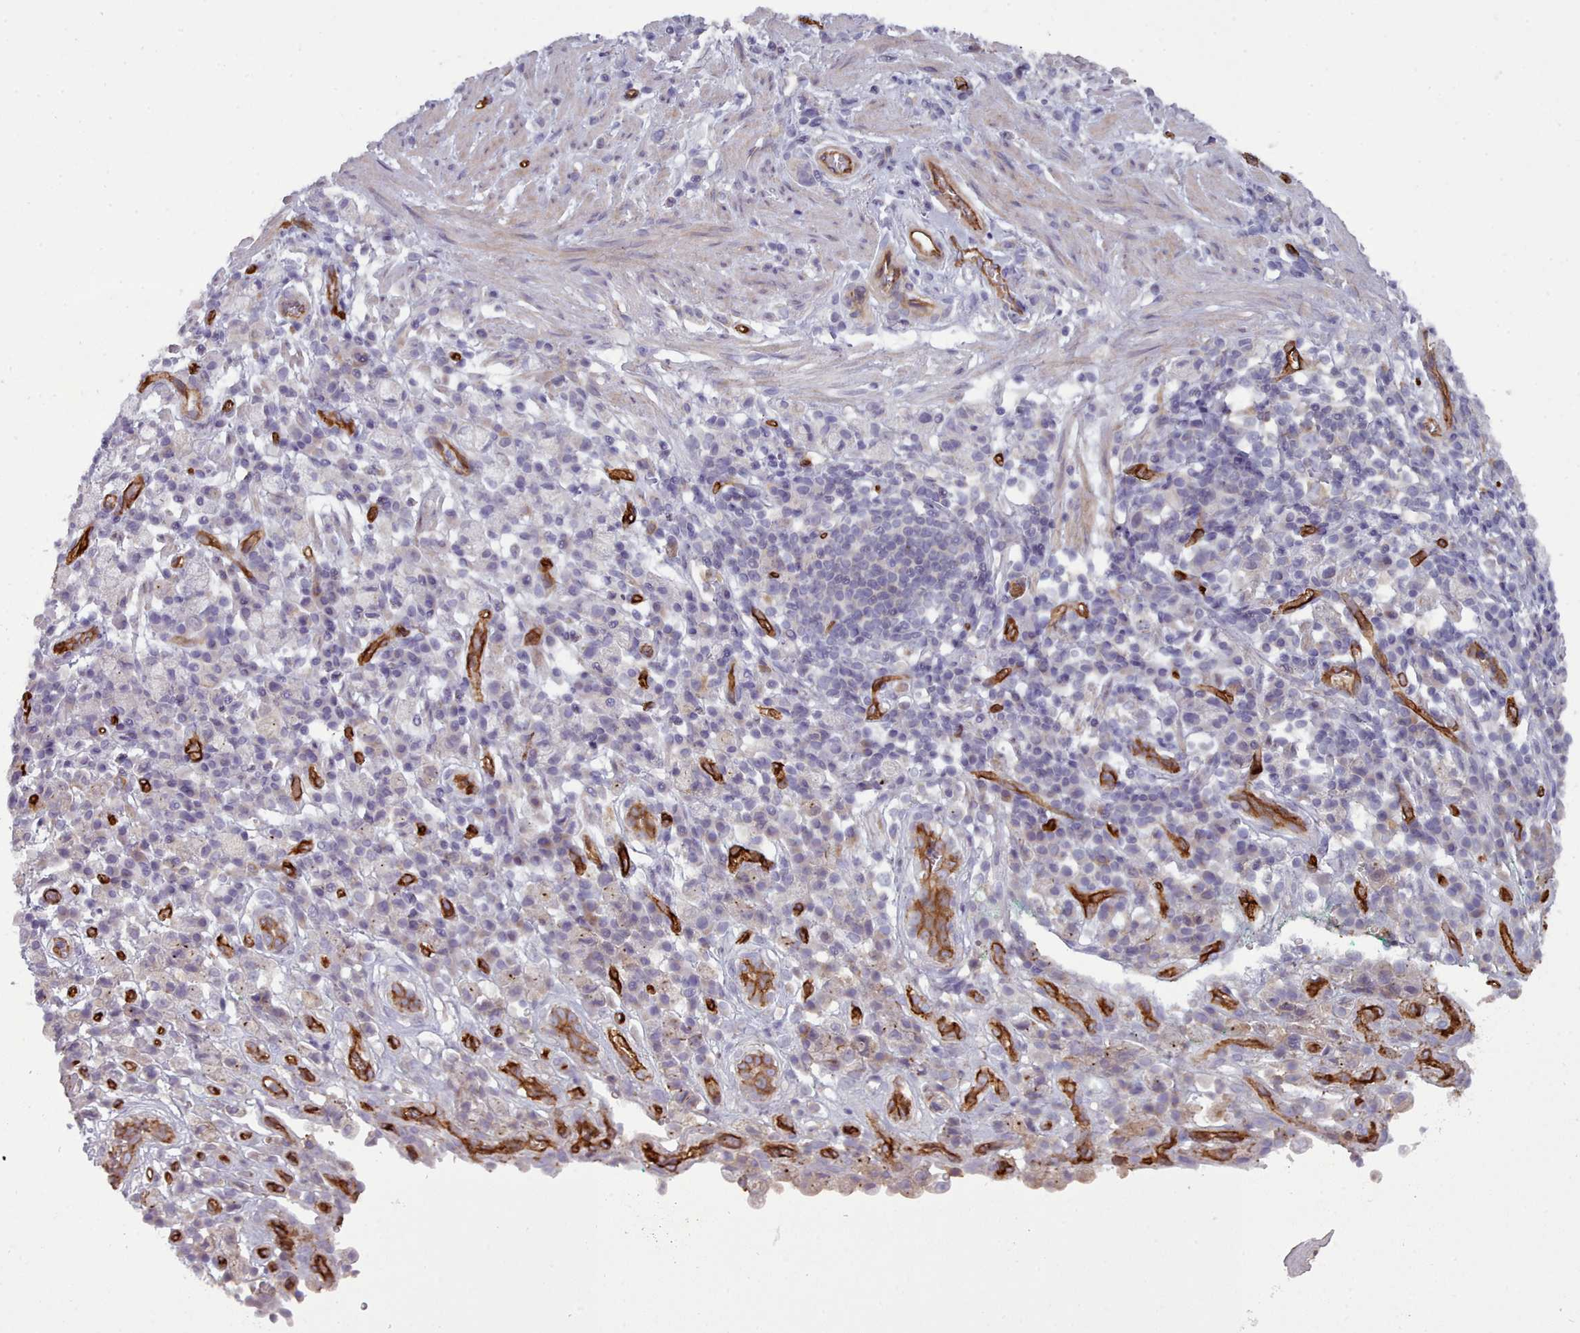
{"staining": {"intensity": "negative", "quantity": "none", "location": "none"}, "tissue": "stomach cancer", "cell_type": "Tumor cells", "image_type": "cancer", "snomed": [{"axis": "morphology", "description": "Adenocarcinoma, NOS"}, {"axis": "topography", "description": "Stomach"}], "caption": "IHC of human stomach cancer (adenocarcinoma) displays no expression in tumor cells.", "gene": "CD300LF", "patient": {"sex": "male", "age": 77}}